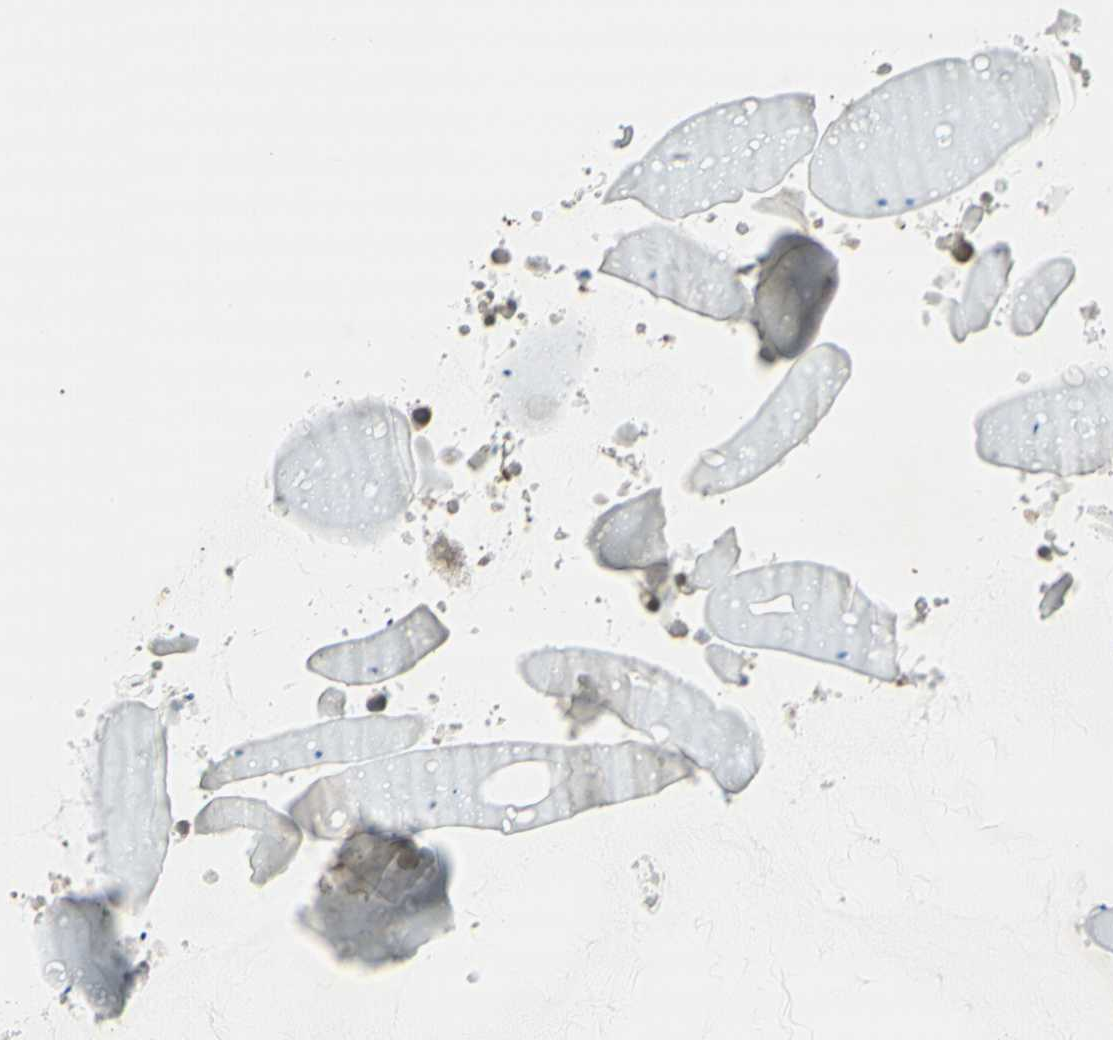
{"staining": {"intensity": "moderate", "quantity": ">75%", "location": "nuclear"}, "tissue": "seminal vesicle", "cell_type": "Glandular cells", "image_type": "normal", "snomed": [{"axis": "morphology", "description": "Normal tissue, NOS"}, {"axis": "topography", "description": "Seminal veicle"}], "caption": "Immunohistochemical staining of benign human seminal vesicle reveals moderate nuclear protein expression in approximately >75% of glandular cells.", "gene": "IRF1", "patient": {"sex": "male", "age": 46}}